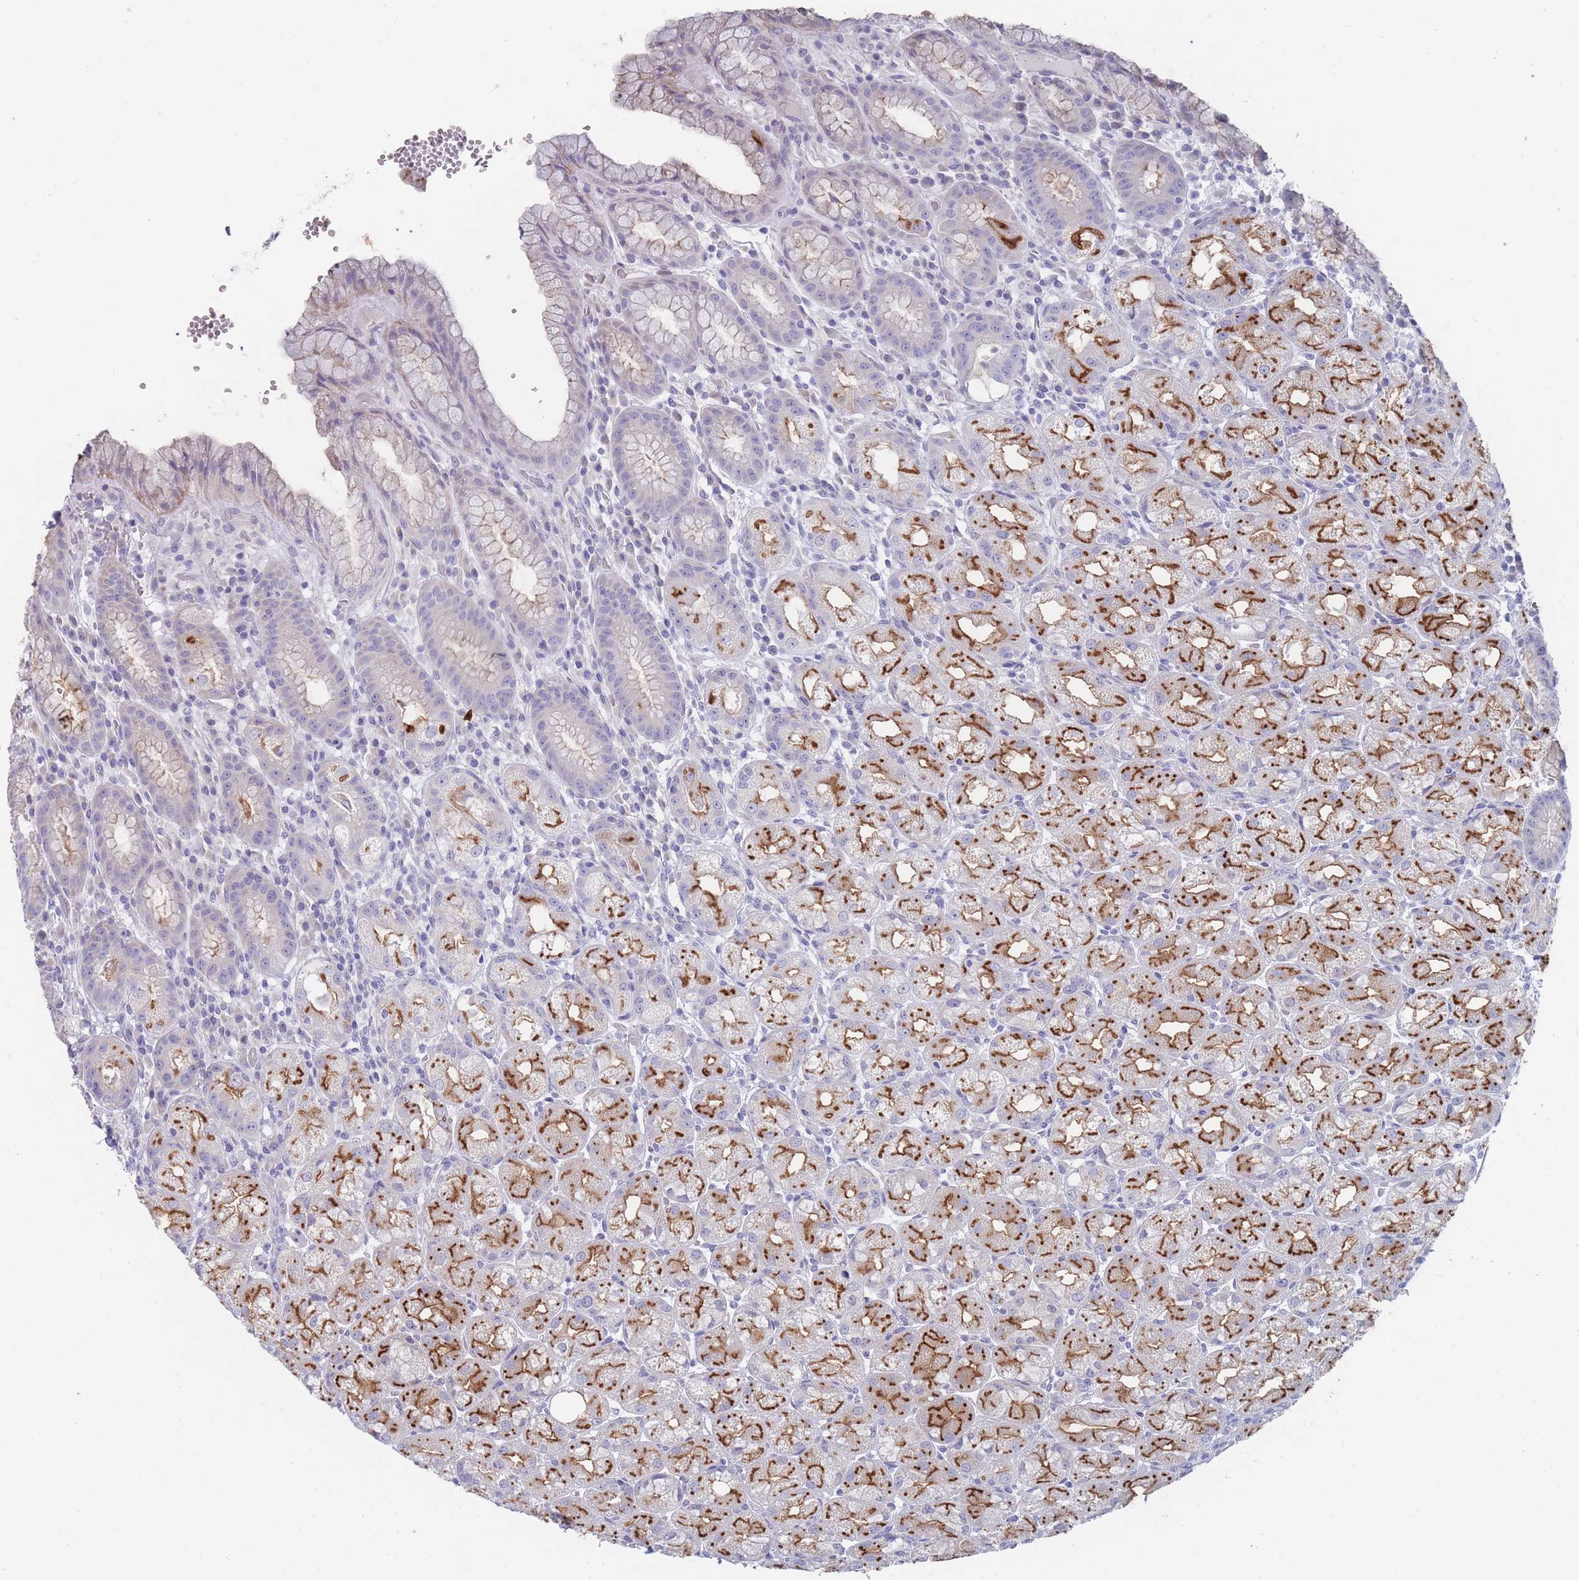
{"staining": {"intensity": "strong", "quantity": "25%-75%", "location": "cytoplasmic/membranous"}, "tissue": "stomach", "cell_type": "Glandular cells", "image_type": "normal", "snomed": [{"axis": "morphology", "description": "Normal tissue, NOS"}, {"axis": "topography", "description": "Stomach, upper"}], "caption": "High-power microscopy captured an IHC histopathology image of normal stomach, revealing strong cytoplasmic/membranous positivity in approximately 25%-75% of glandular cells.", "gene": "PIGU", "patient": {"sex": "male", "age": 52}}